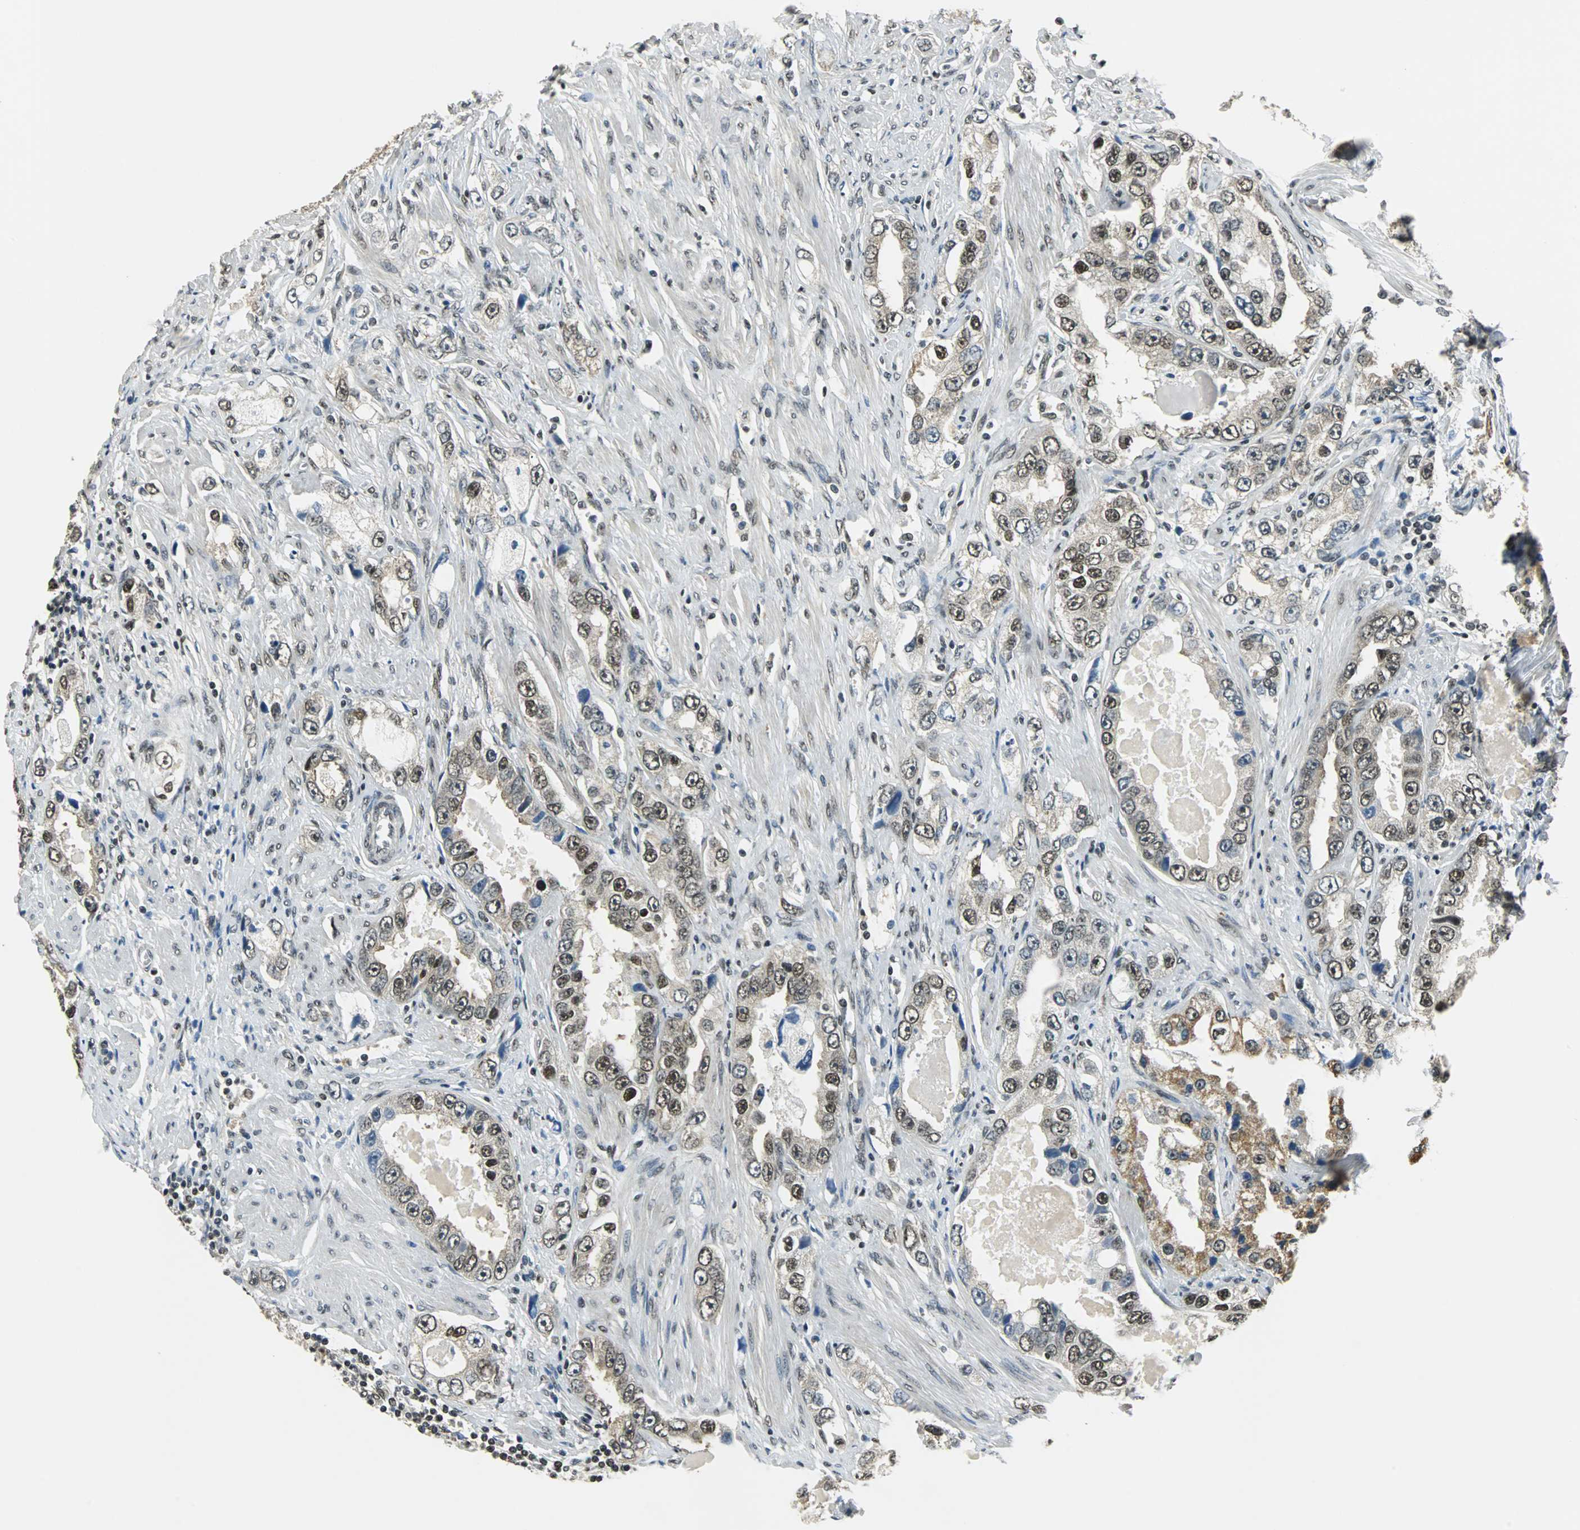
{"staining": {"intensity": "moderate", "quantity": ">75%", "location": "cytoplasmic/membranous,nuclear"}, "tissue": "prostate cancer", "cell_type": "Tumor cells", "image_type": "cancer", "snomed": [{"axis": "morphology", "description": "Adenocarcinoma, High grade"}, {"axis": "topography", "description": "Prostate"}], "caption": "IHC image of neoplastic tissue: prostate cancer (adenocarcinoma (high-grade)) stained using immunohistochemistry reveals medium levels of moderate protein expression localized specifically in the cytoplasmic/membranous and nuclear of tumor cells, appearing as a cytoplasmic/membranous and nuclear brown color.", "gene": "RBM14", "patient": {"sex": "male", "age": 63}}